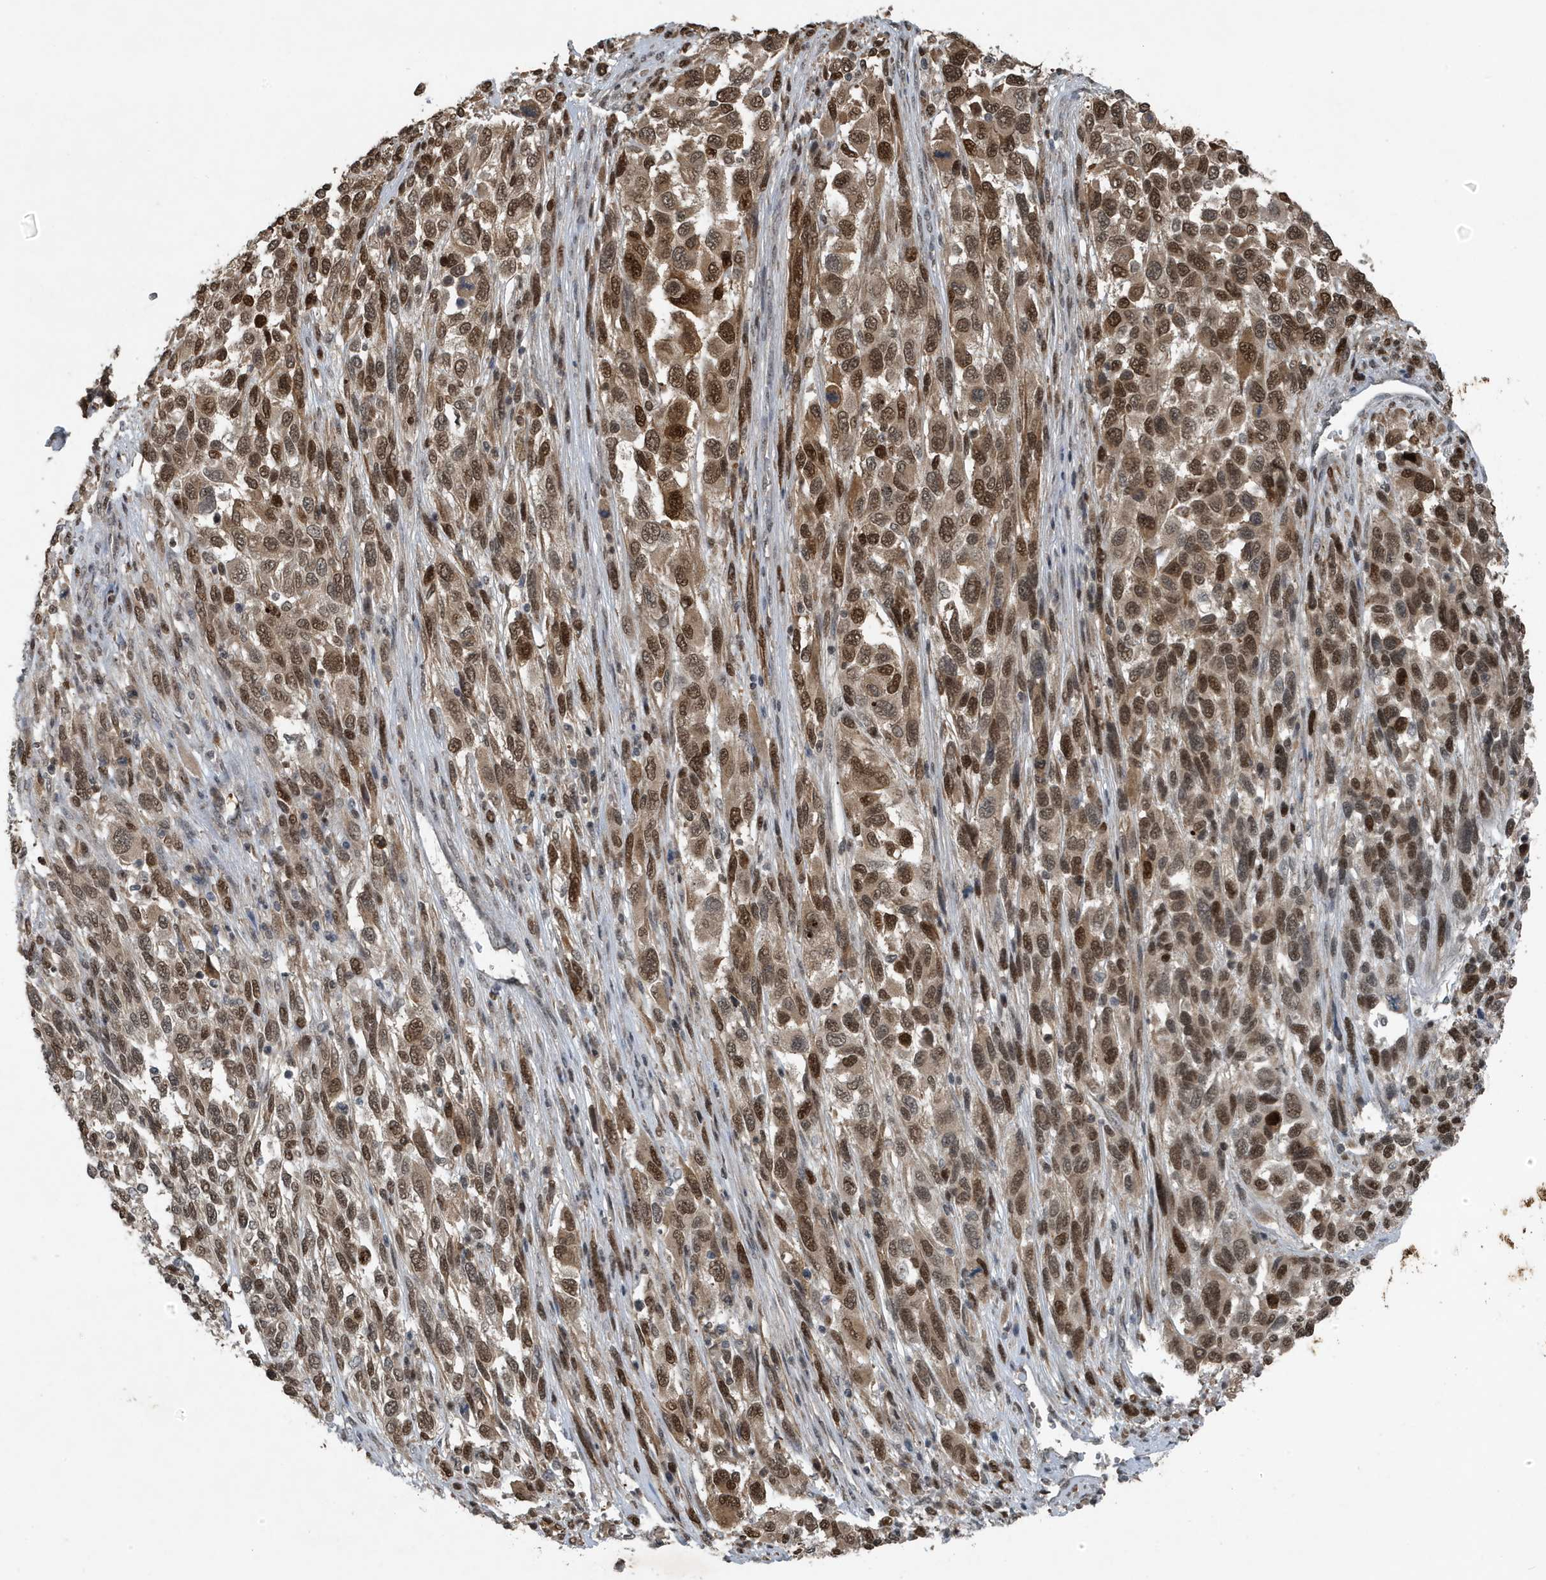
{"staining": {"intensity": "moderate", "quantity": ">75%", "location": "cytoplasmic/membranous,nuclear"}, "tissue": "melanoma", "cell_type": "Tumor cells", "image_type": "cancer", "snomed": [{"axis": "morphology", "description": "Malignant melanoma, Metastatic site"}, {"axis": "topography", "description": "Lymph node"}], "caption": "Human melanoma stained with a protein marker demonstrates moderate staining in tumor cells.", "gene": "HSPA1A", "patient": {"sex": "male", "age": 61}}